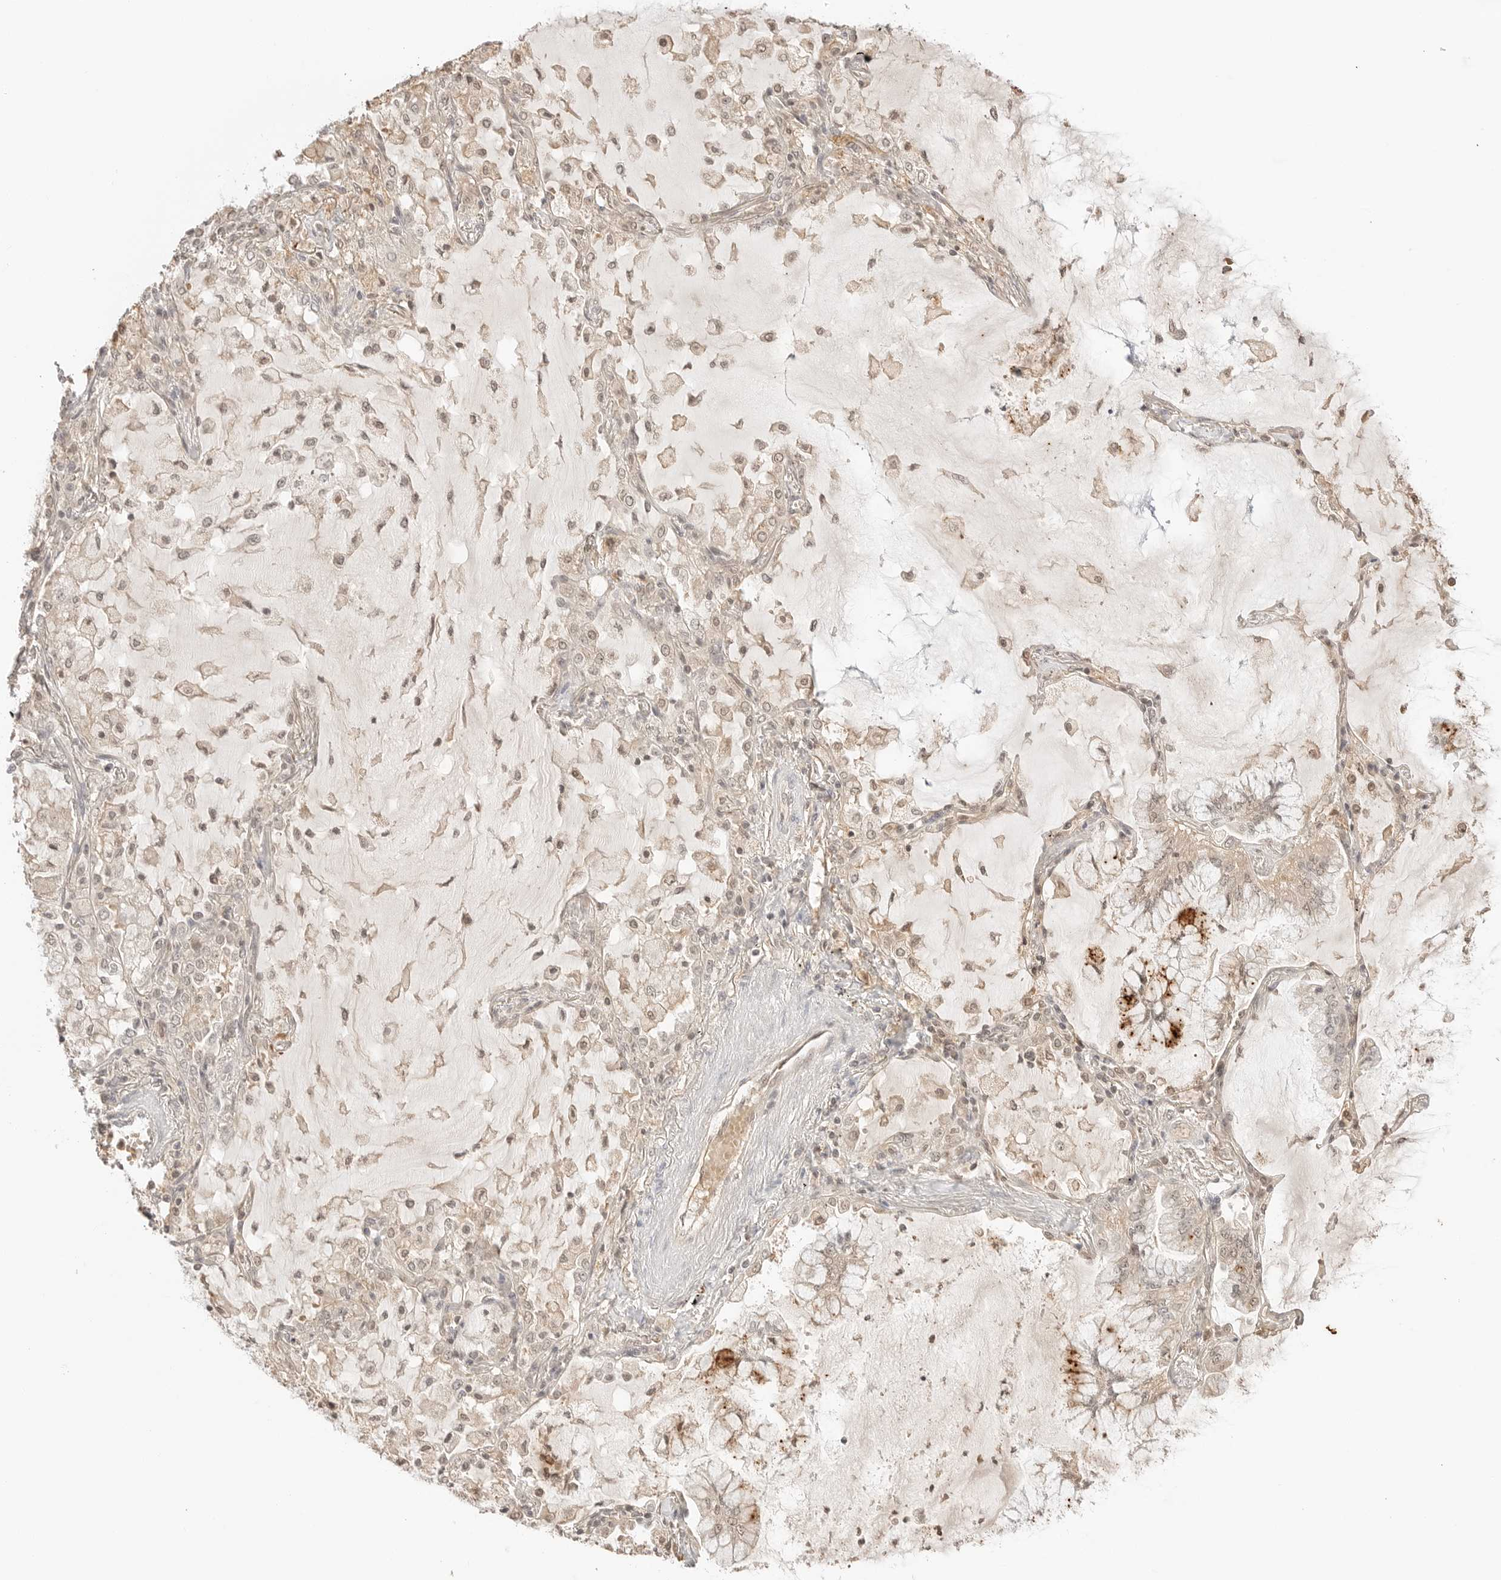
{"staining": {"intensity": "weak", "quantity": "25%-75%", "location": "cytoplasmic/membranous"}, "tissue": "lung cancer", "cell_type": "Tumor cells", "image_type": "cancer", "snomed": [{"axis": "morphology", "description": "Adenocarcinoma, NOS"}, {"axis": "topography", "description": "Lung"}], "caption": "Human lung cancer (adenocarcinoma) stained with a brown dye demonstrates weak cytoplasmic/membranous positive expression in about 25%-75% of tumor cells.", "gene": "RPS6KL1", "patient": {"sex": "female", "age": 70}}